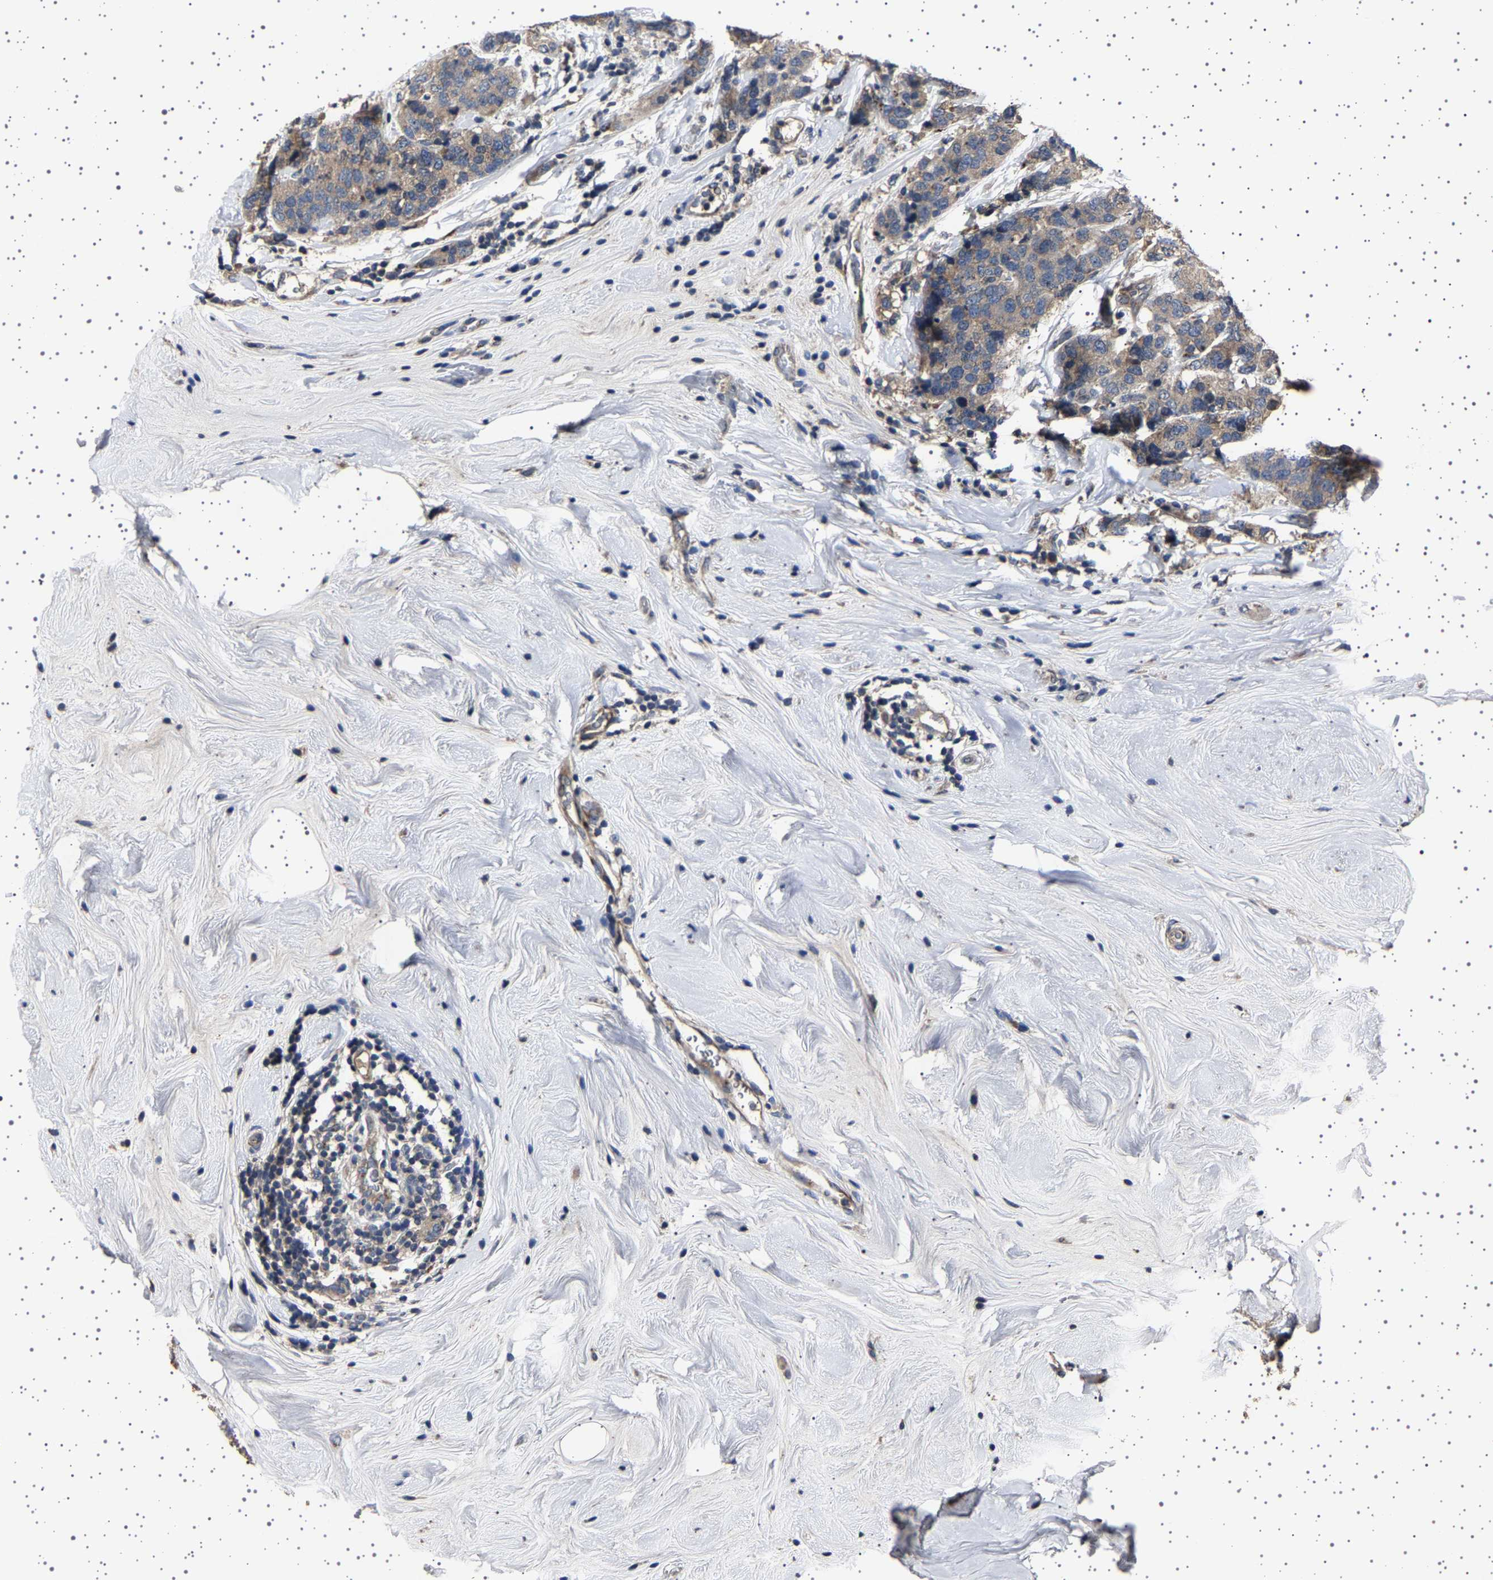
{"staining": {"intensity": "weak", "quantity": "25%-75%", "location": "cytoplasmic/membranous"}, "tissue": "breast cancer", "cell_type": "Tumor cells", "image_type": "cancer", "snomed": [{"axis": "morphology", "description": "Lobular carcinoma"}, {"axis": "topography", "description": "Breast"}], "caption": "Immunohistochemistry (IHC) of human breast lobular carcinoma demonstrates low levels of weak cytoplasmic/membranous positivity in about 25%-75% of tumor cells. The staining is performed using DAB brown chromogen to label protein expression. The nuclei are counter-stained blue using hematoxylin.", "gene": "NCKAP1", "patient": {"sex": "female", "age": 59}}